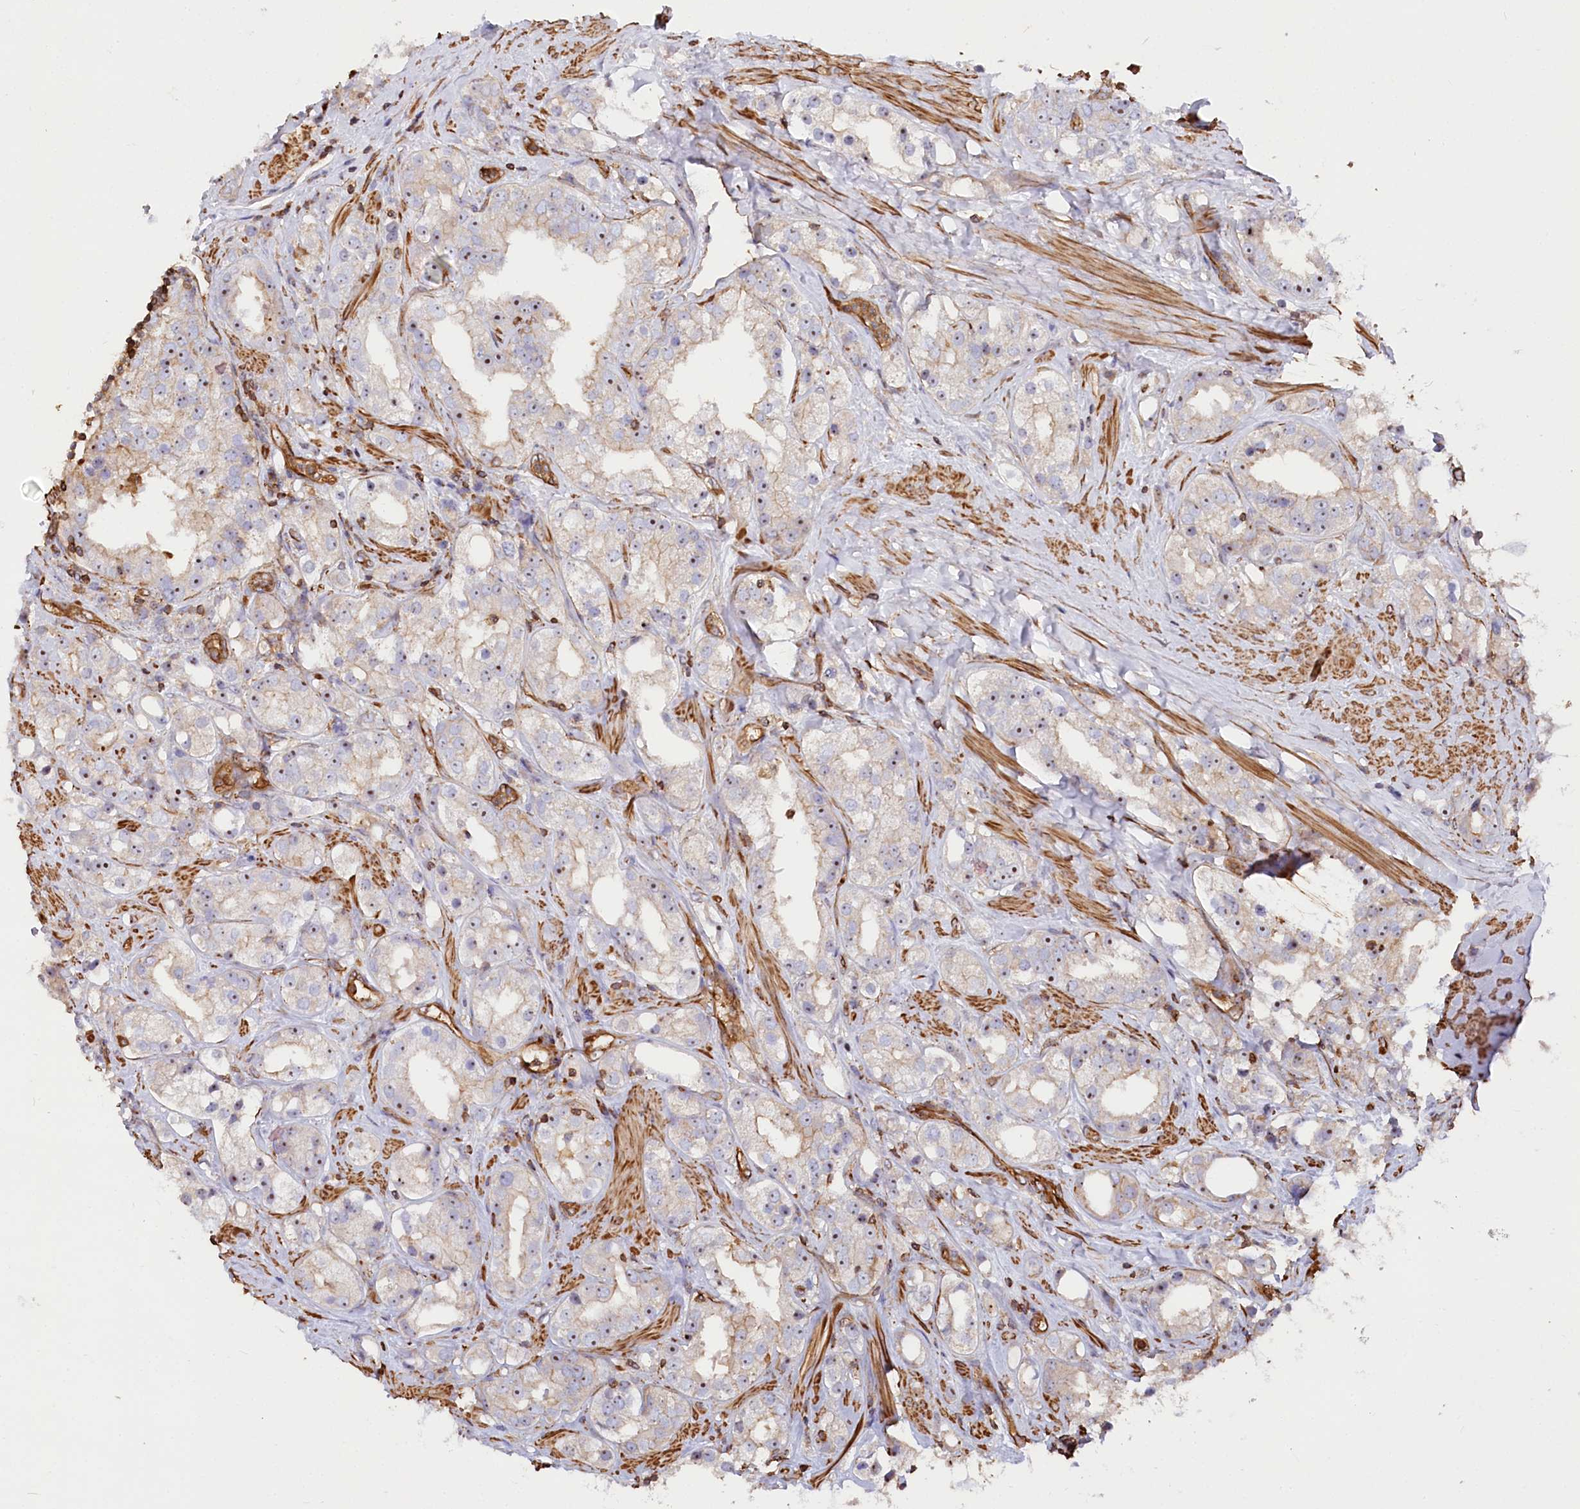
{"staining": {"intensity": "moderate", "quantity": "<25%", "location": "nuclear"}, "tissue": "prostate cancer", "cell_type": "Tumor cells", "image_type": "cancer", "snomed": [{"axis": "morphology", "description": "Adenocarcinoma, NOS"}, {"axis": "topography", "description": "Prostate"}], "caption": "The histopathology image demonstrates immunohistochemical staining of prostate cancer (adenocarcinoma). There is moderate nuclear staining is present in approximately <25% of tumor cells.", "gene": "WDR36", "patient": {"sex": "male", "age": 79}}